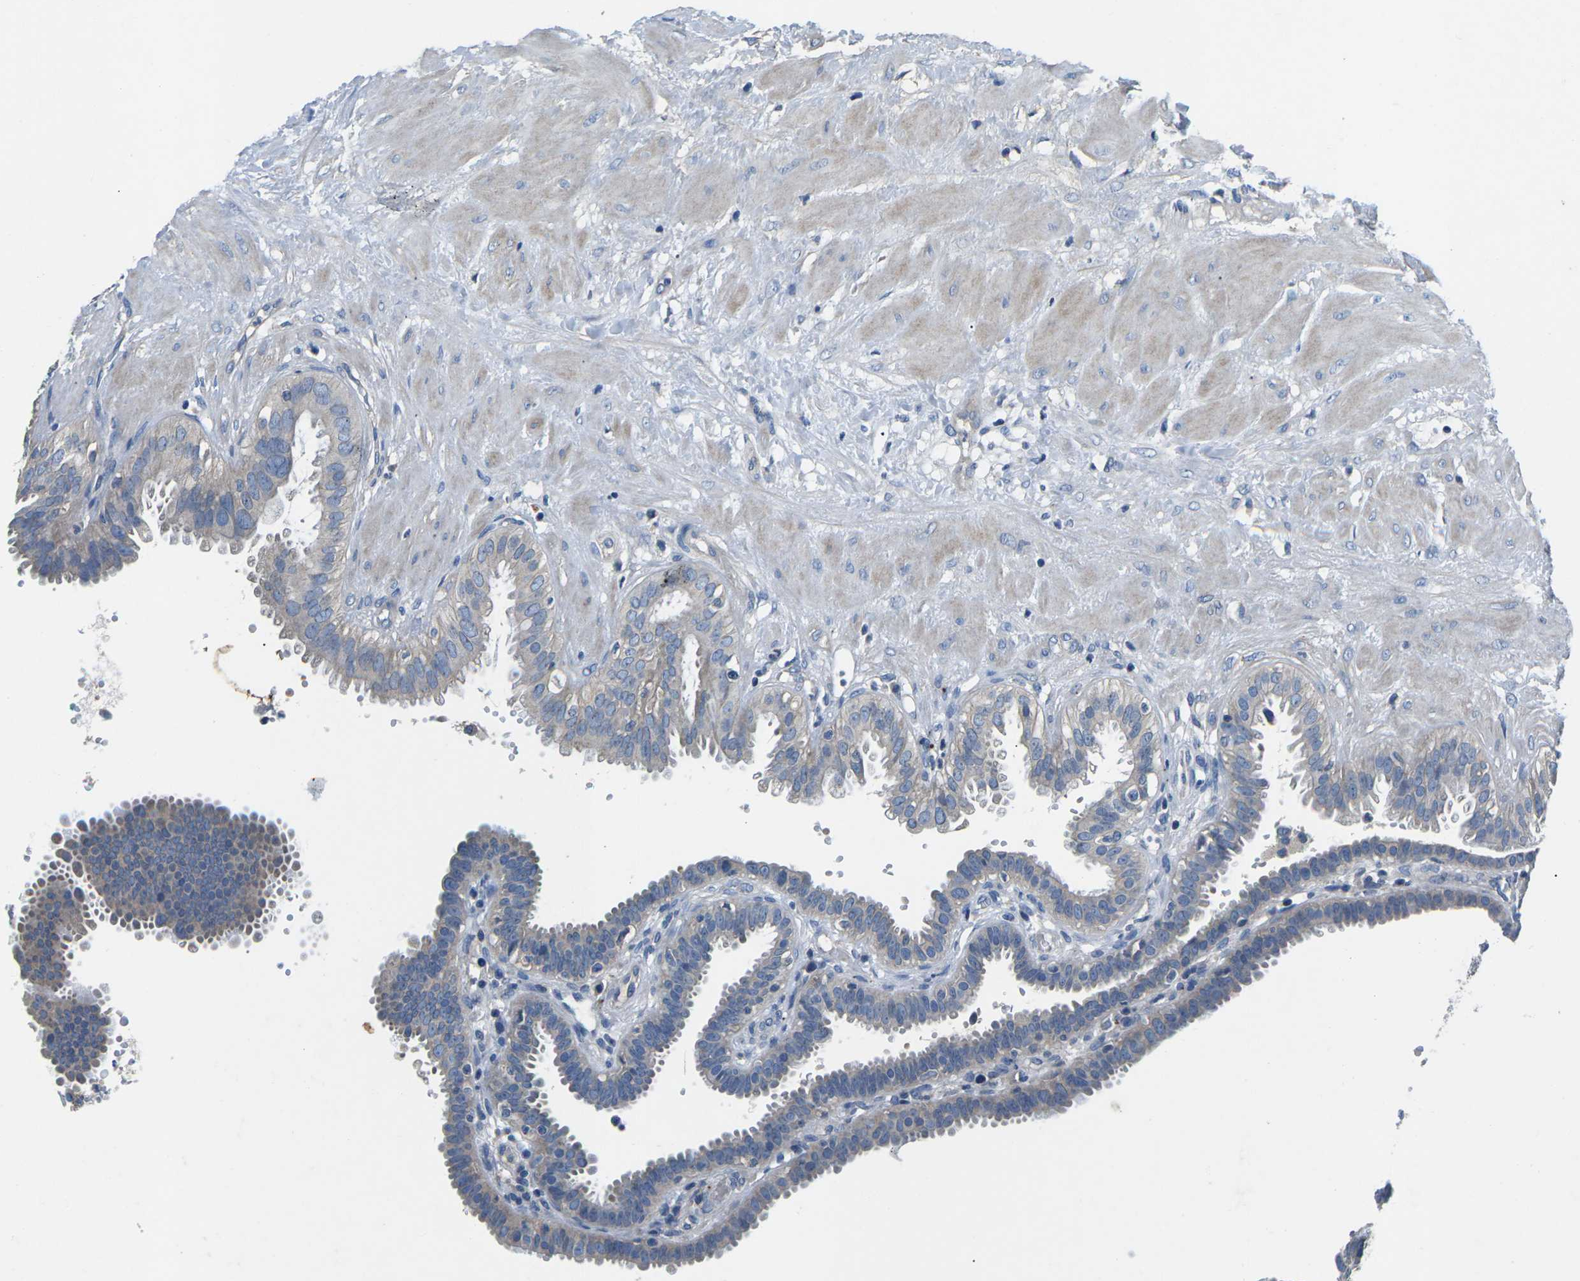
{"staining": {"intensity": "weak", "quantity": "25%-75%", "location": "cytoplasmic/membranous"}, "tissue": "fallopian tube", "cell_type": "Glandular cells", "image_type": "normal", "snomed": [{"axis": "morphology", "description": "Normal tissue, NOS"}, {"axis": "topography", "description": "Fallopian tube"}, {"axis": "topography", "description": "Placenta"}], "caption": "Approximately 25%-75% of glandular cells in benign human fallopian tube reveal weak cytoplasmic/membranous protein staining as visualized by brown immunohistochemical staining.", "gene": "PDCD6IP", "patient": {"sex": "female", "age": 34}}